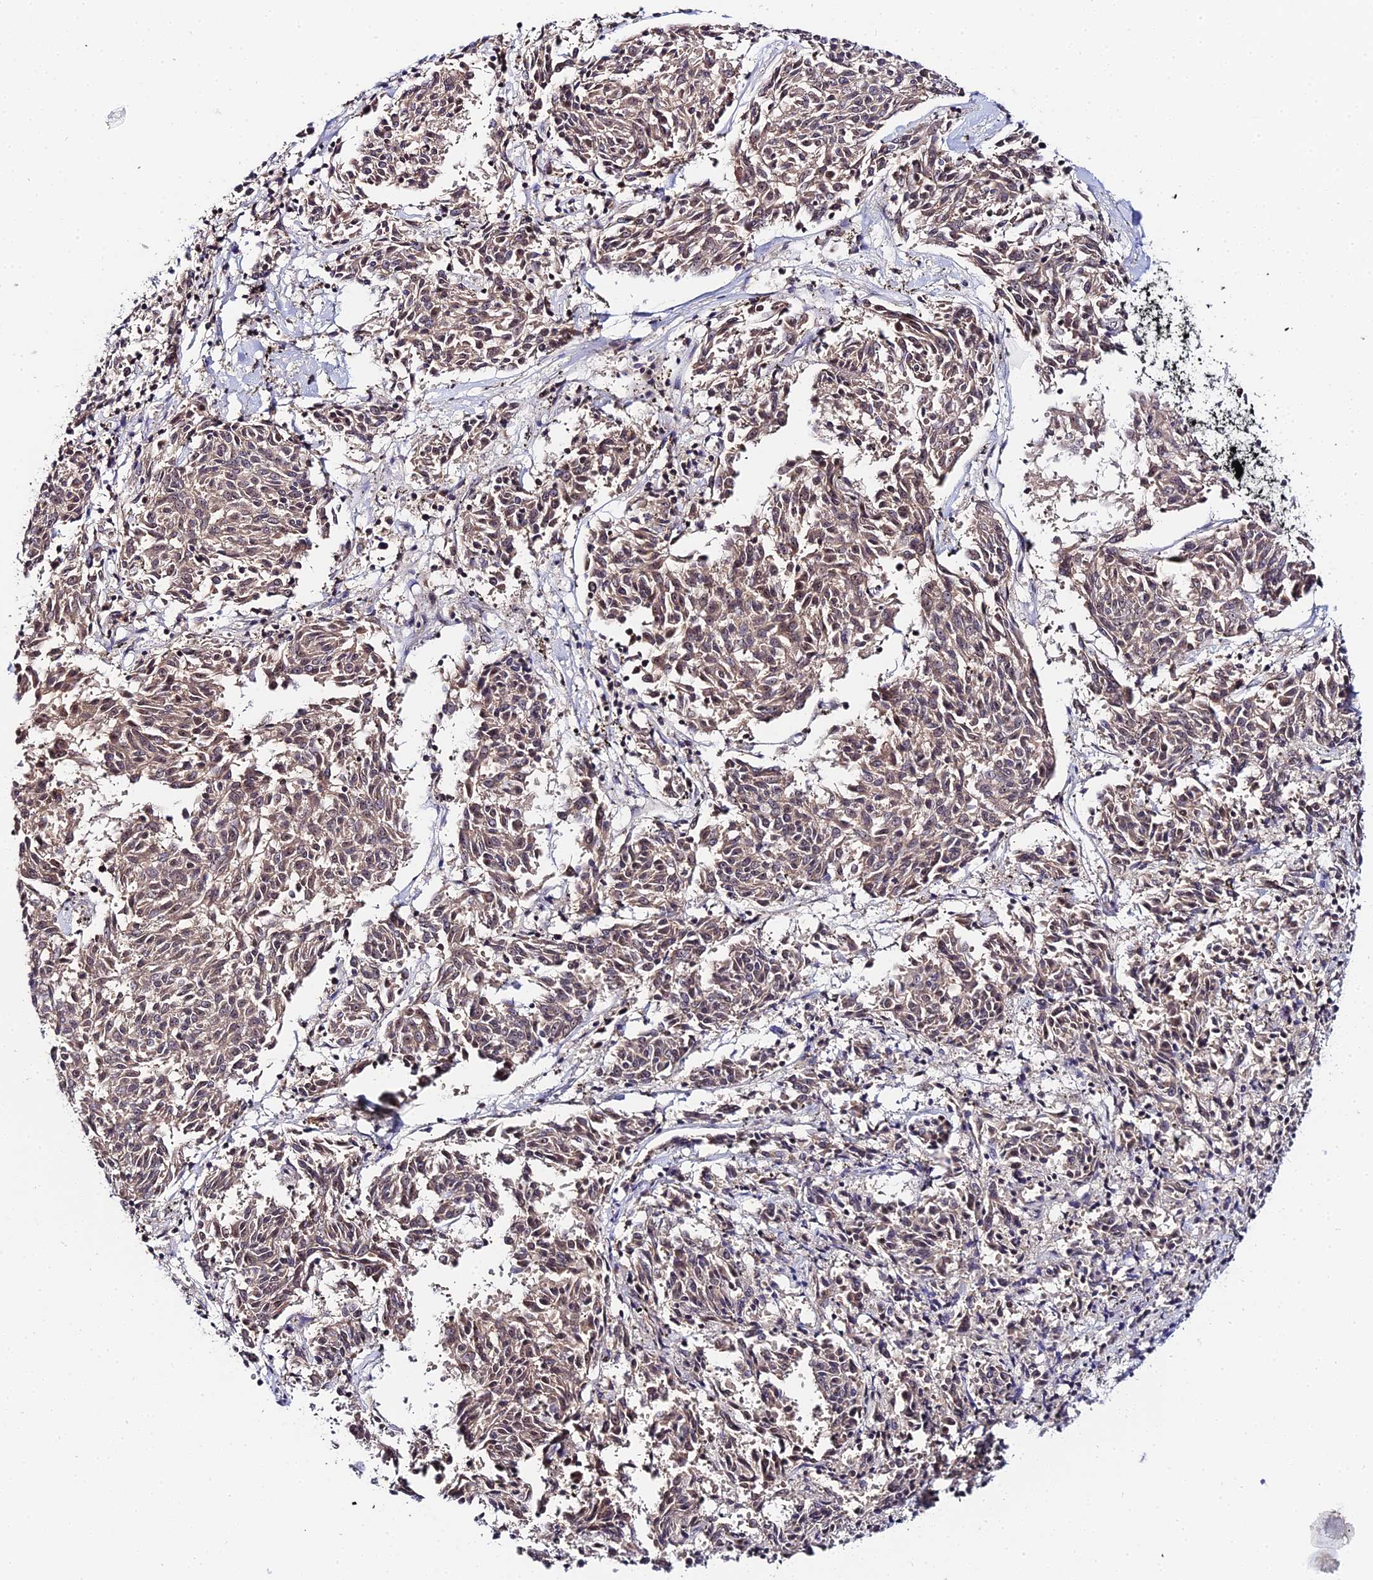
{"staining": {"intensity": "weak", "quantity": ">75%", "location": "cytoplasmic/membranous,nuclear"}, "tissue": "melanoma", "cell_type": "Tumor cells", "image_type": "cancer", "snomed": [{"axis": "morphology", "description": "Malignant melanoma, NOS"}, {"axis": "topography", "description": "Skin"}], "caption": "Tumor cells demonstrate low levels of weak cytoplasmic/membranous and nuclear positivity in about >75% of cells in malignant melanoma.", "gene": "EXOSC3", "patient": {"sex": "female", "age": 72}}